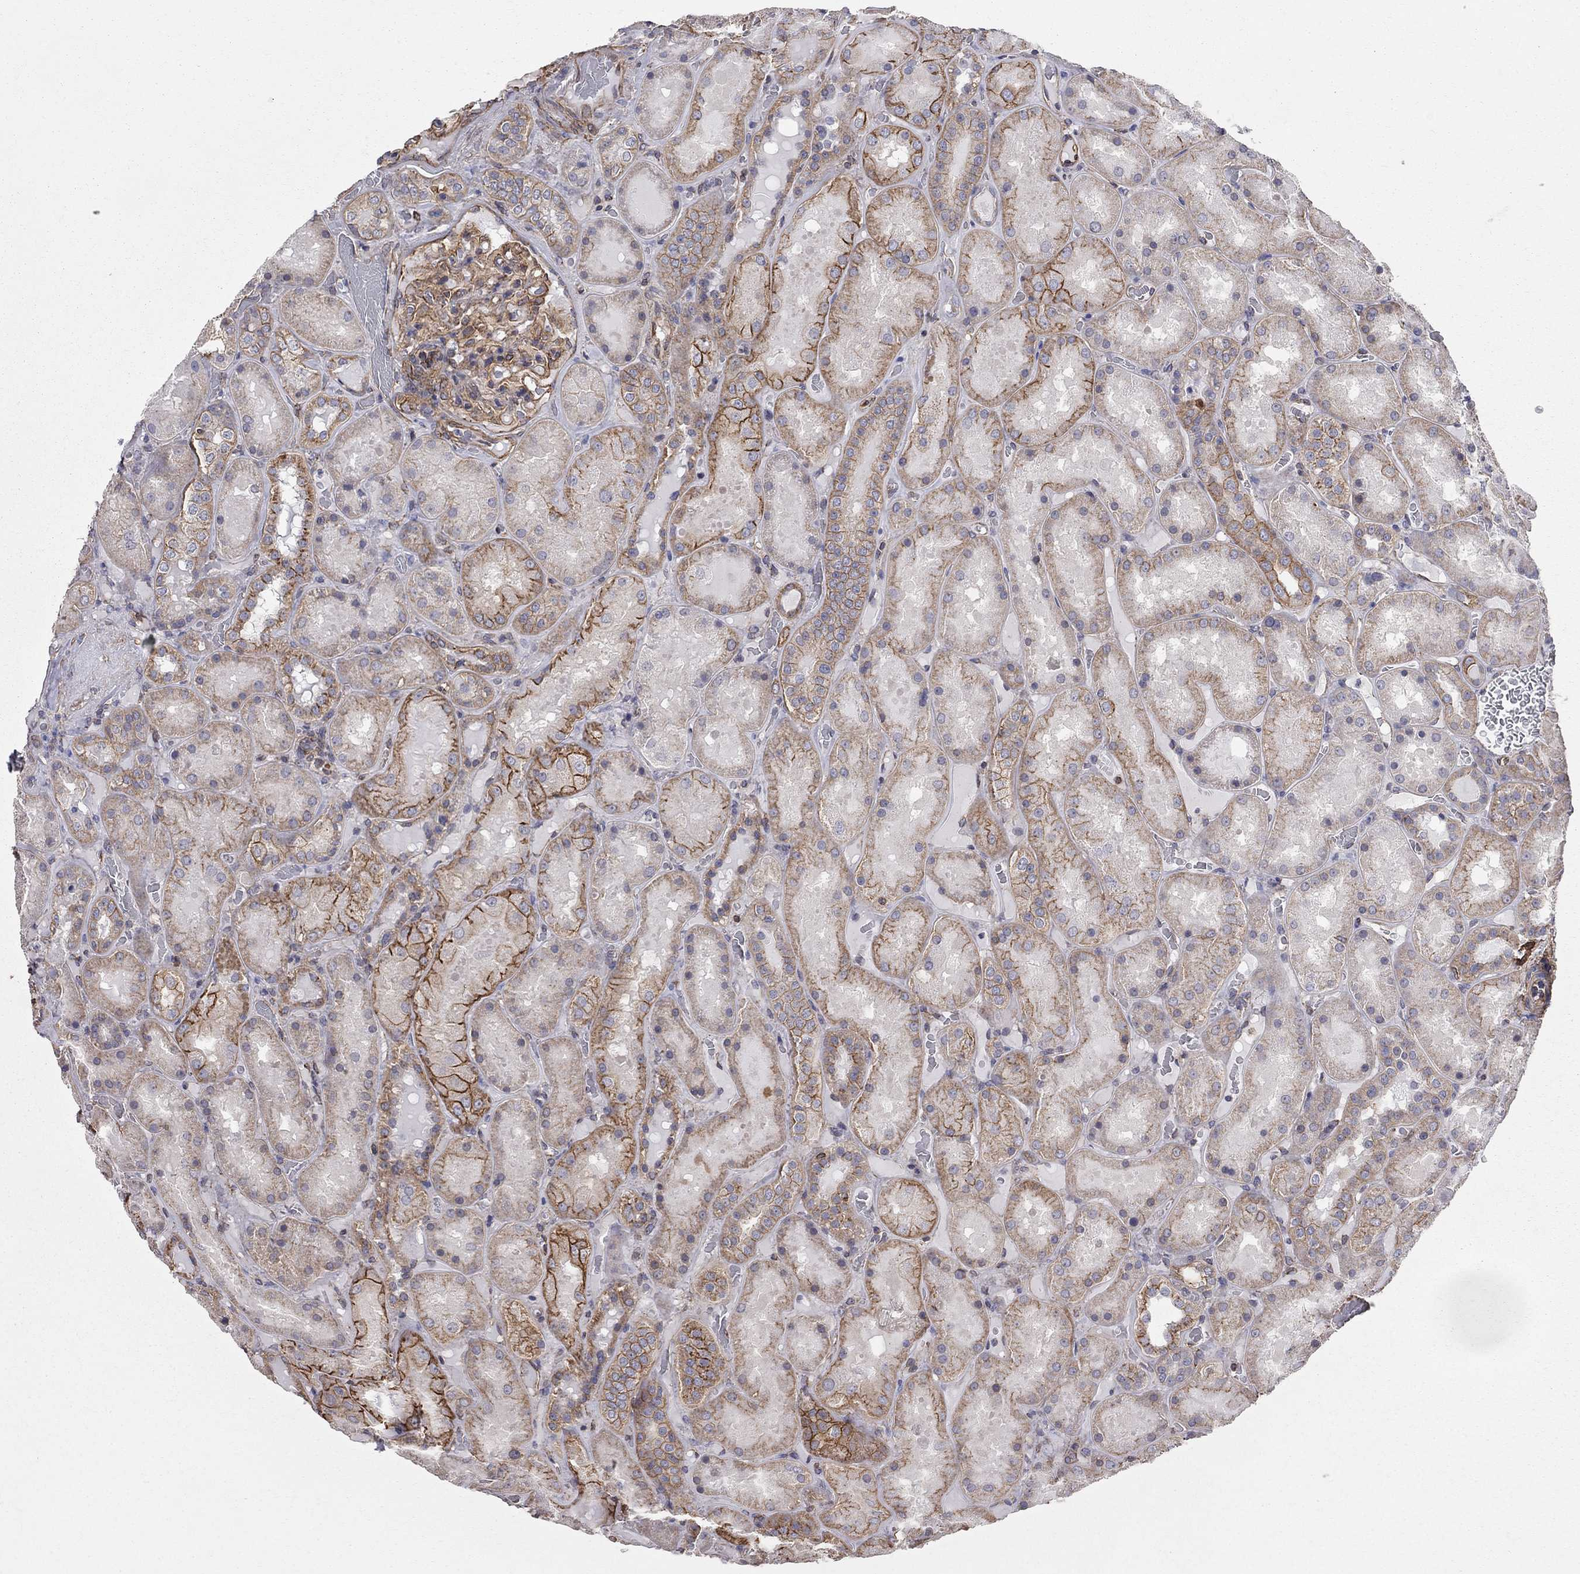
{"staining": {"intensity": "moderate", "quantity": "25%-75%", "location": "cytoplasmic/membranous"}, "tissue": "kidney", "cell_type": "Cells in glomeruli", "image_type": "normal", "snomed": [{"axis": "morphology", "description": "Normal tissue, NOS"}, {"axis": "topography", "description": "Kidney"}], "caption": "Protein expression by IHC shows moderate cytoplasmic/membranous positivity in approximately 25%-75% of cells in glomeruli in benign kidney. Ihc stains the protein in brown and the nuclei are stained blue.", "gene": "BICDL2", "patient": {"sex": "male", "age": 73}}